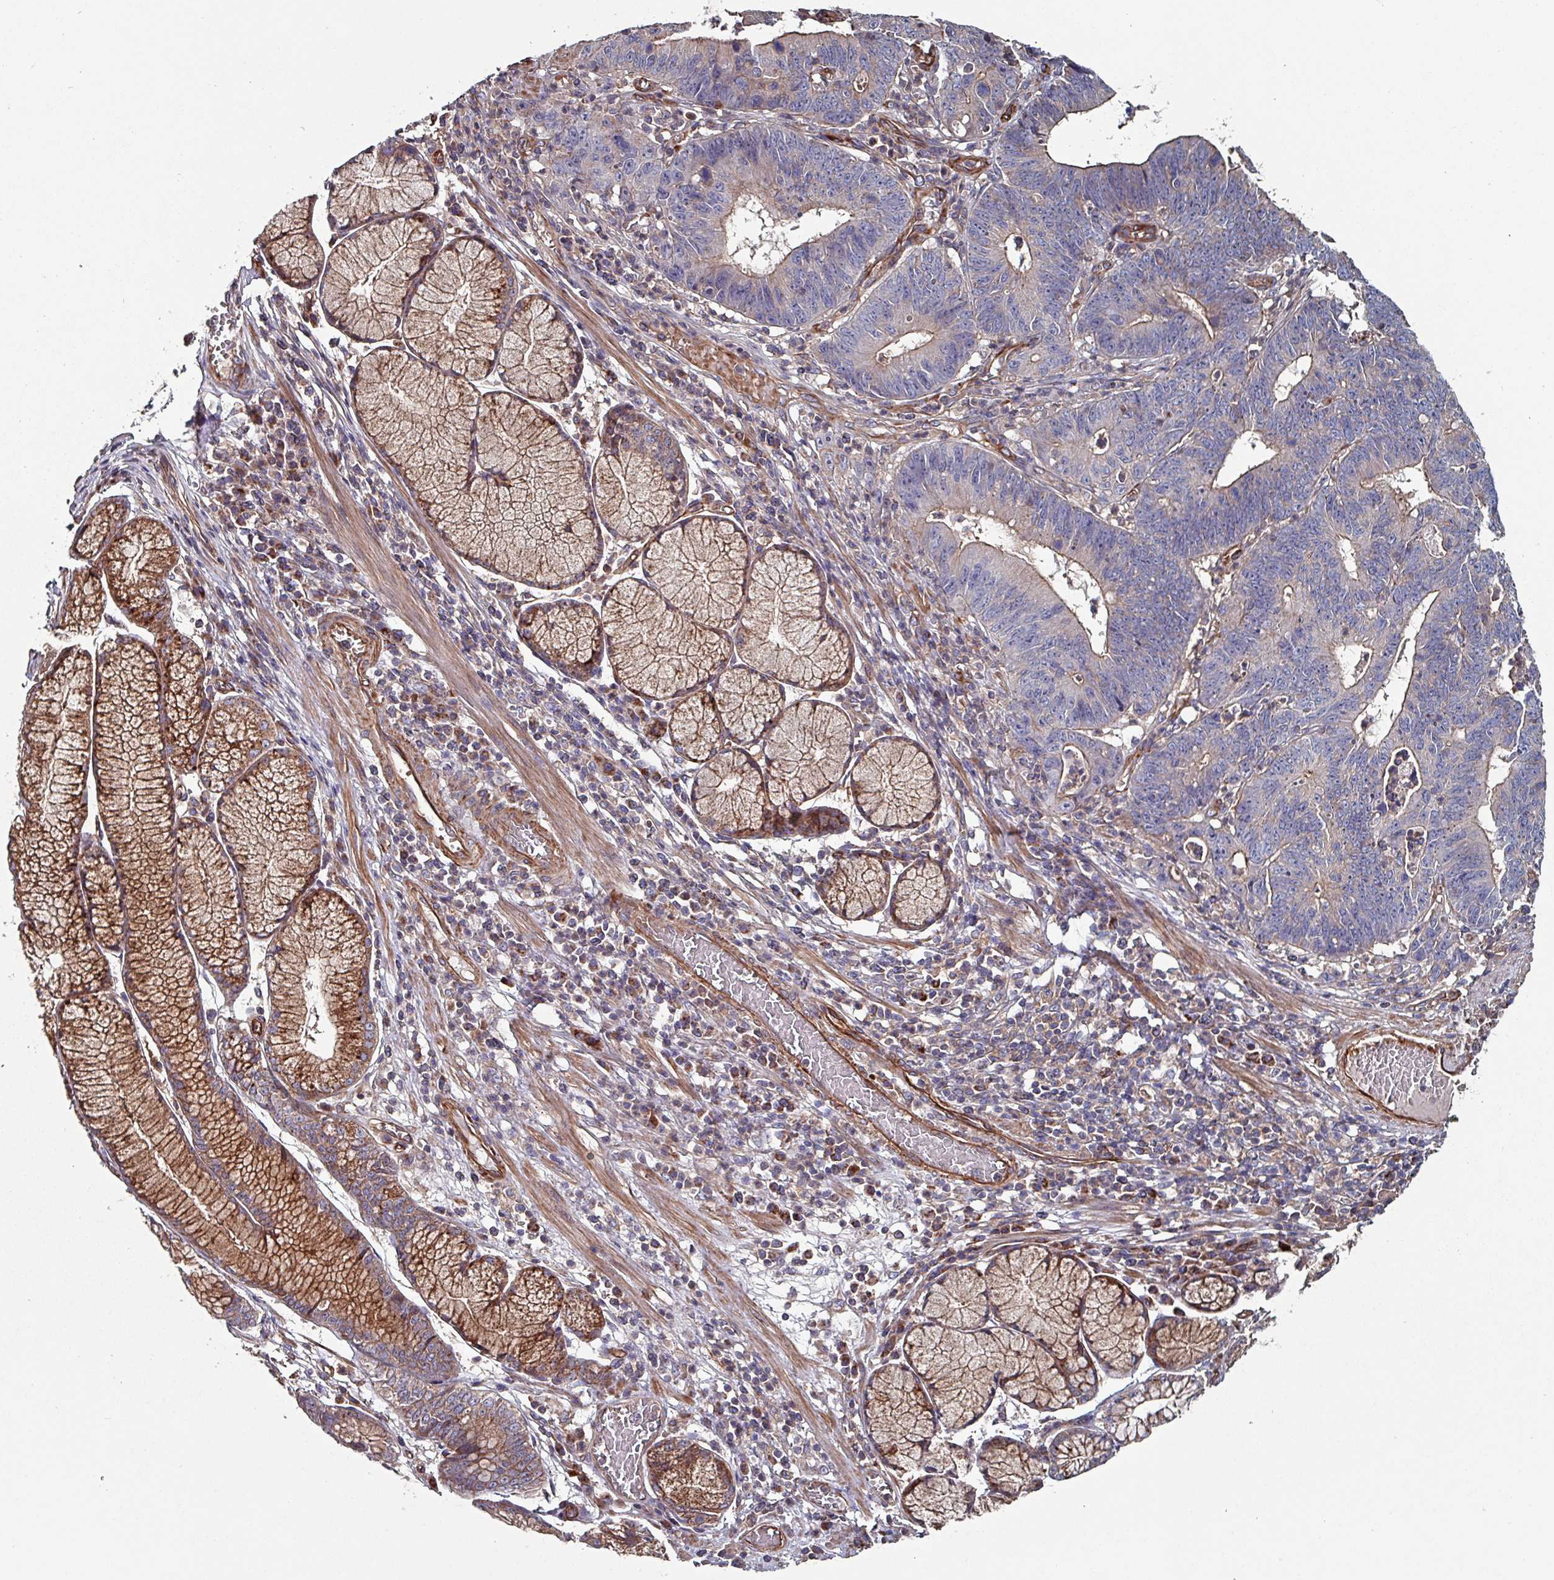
{"staining": {"intensity": "weak", "quantity": "25%-75%", "location": "cytoplasmic/membranous"}, "tissue": "stomach cancer", "cell_type": "Tumor cells", "image_type": "cancer", "snomed": [{"axis": "morphology", "description": "Adenocarcinoma, NOS"}, {"axis": "topography", "description": "Stomach"}], "caption": "Weak cytoplasmic/membranous protein staining is appreciated in about 25%-75% of tumor cells in stomach cancer (adenocarcinoma). (Stains: DAB in brown, nuclei in blue, Microscopy: brightfield microscopy at high magnification).", "gene": "ANO10", "patient": {"sex": "male", "age": 59}}